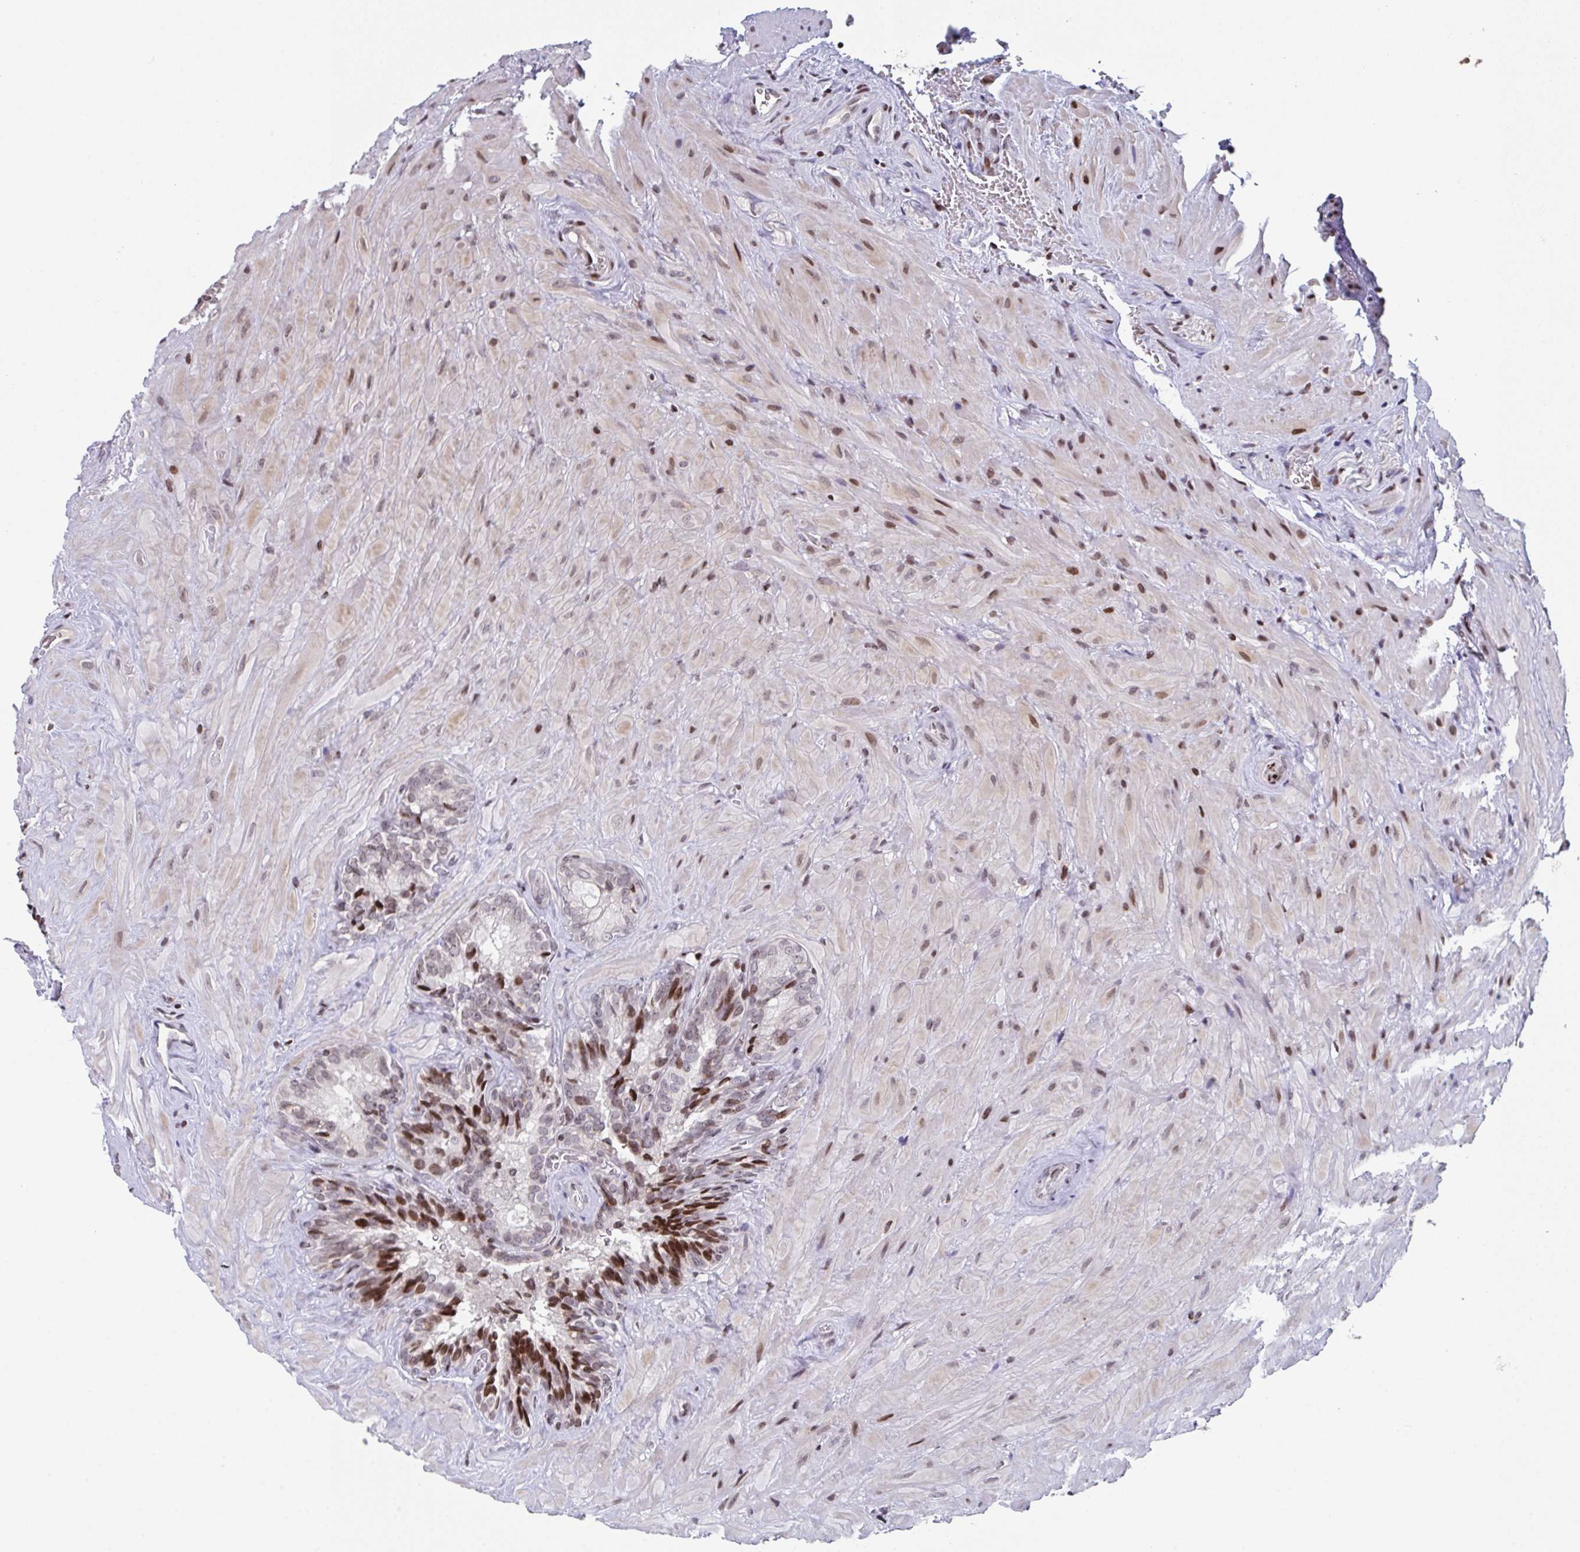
{"staining": {"intensity": "strong", "quantity": "<25%", "location": "nuclear"}, "tissue": "seminal vesicle", "cell_type": "Glandular cells", "image_type": "normal", "snomed": [{"axis": "morphology", "description": "Normal tissue, NOS"}, {"axis": "topography", "description": "Seminal veicle"}], "caption": "IHC staining of benign seminal vesicle, which reveals medium levels of strong nuclear positivity in about <25% of glandular cells indicating strong nuclear protein positivity. The staining was performed using DAB (3,3'-diaminobenzidine) (brown) for protein detection and nuclei were counterstained in hematoxylin (blue).", "gene": "PCDHB8", "patient": {"sex": "male", "age": 47}}